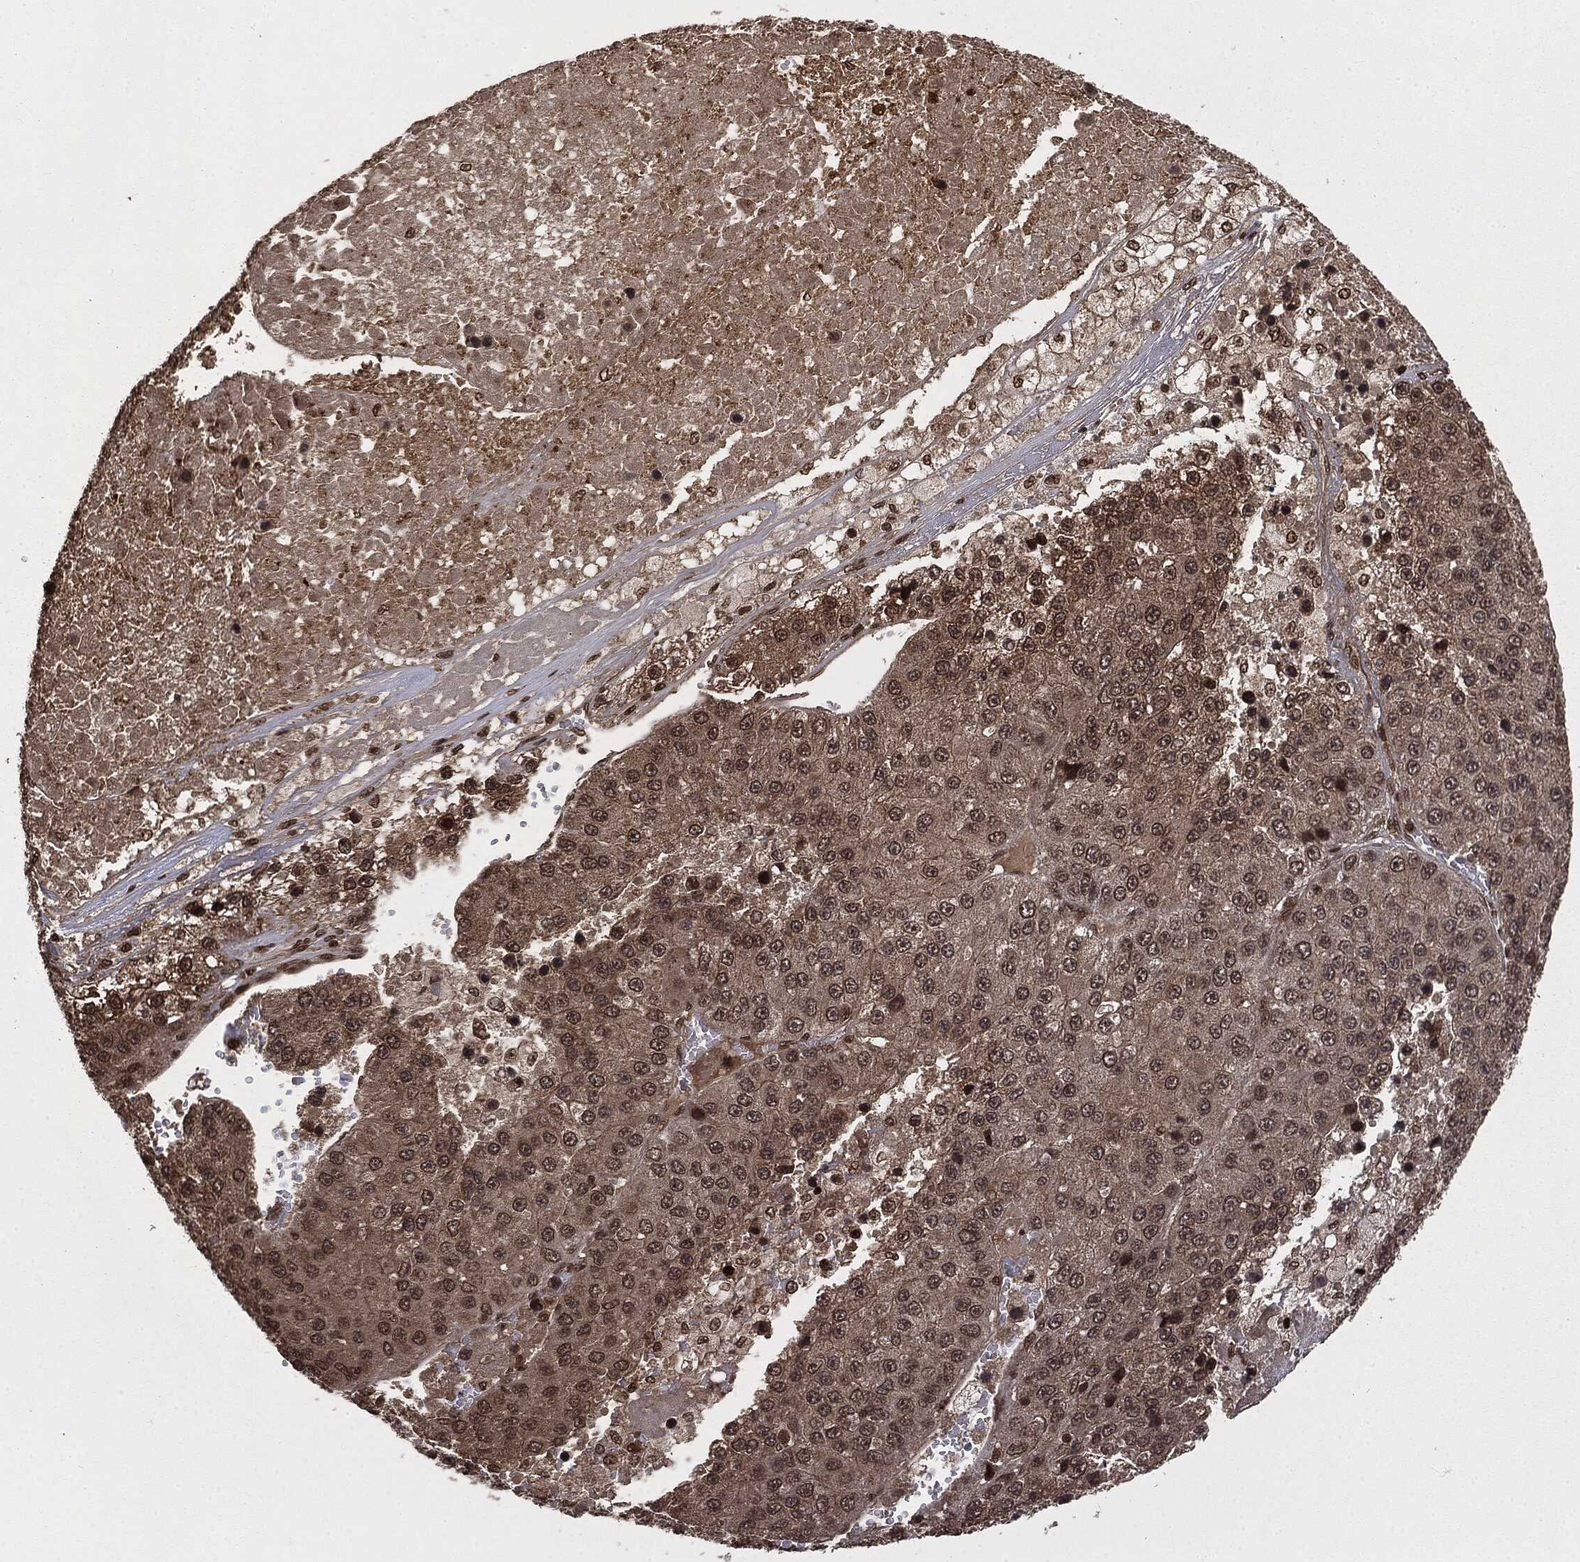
{"staining": {"intensity": "weak", "quantity": "25%-75%", "location": "cytoplasmic/membranous"}, "tissue": "liver cancer", "cell_type": "Tumor cells", "image_type": "cancer", "snomed": [{"axis": "morphology", "description": "Carcinoma, Hepatocellular, NOS"}, {"axis": "topography", "description": "Liver"}], "caption": "A brown stain highlights weak cytoplasmic/membranous staining of a protein in human liver cancer (hepatocellular carcinoma) tumor cells. The protein is shown in brown color, while the nuclei are stained blue.", "gene": "CTDP1", "patient": {"sex": "female", "age": 73}}